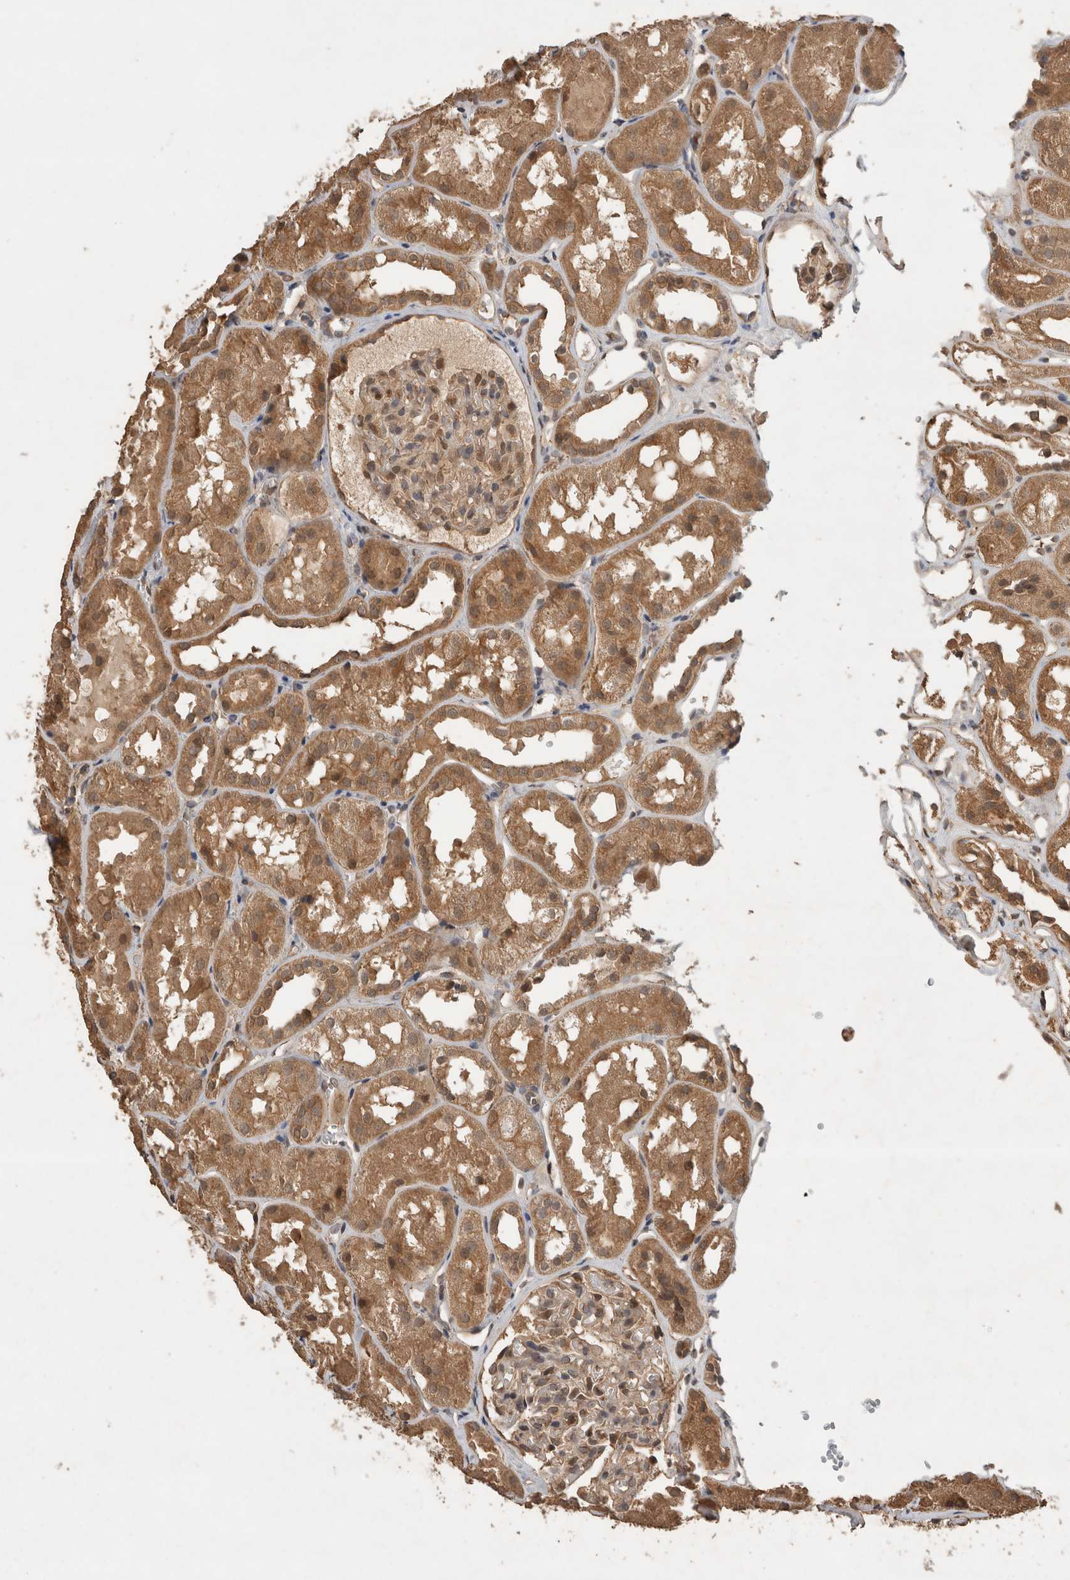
{"staining": {"intensity": "weak", "quantity": "25%-75%", "location": "cytoplasmic/membranous"}, "tissue": "kidney", "cell_type": "Cells in glomeruli", "image_type": "normal", "snomed": [{"axis": "morphology", "description": "Normal tissue, NOS"}, {"axis": "topography", "description": "Kidney"}], "caption": "Kidney stained with IHC exhibits weak cytoplasmic/membranous positivity in approximately 25%-75% of cells in glomeruli.", "gene": "OTUD7B", "patient": {"sex": "male", "age": 16}}